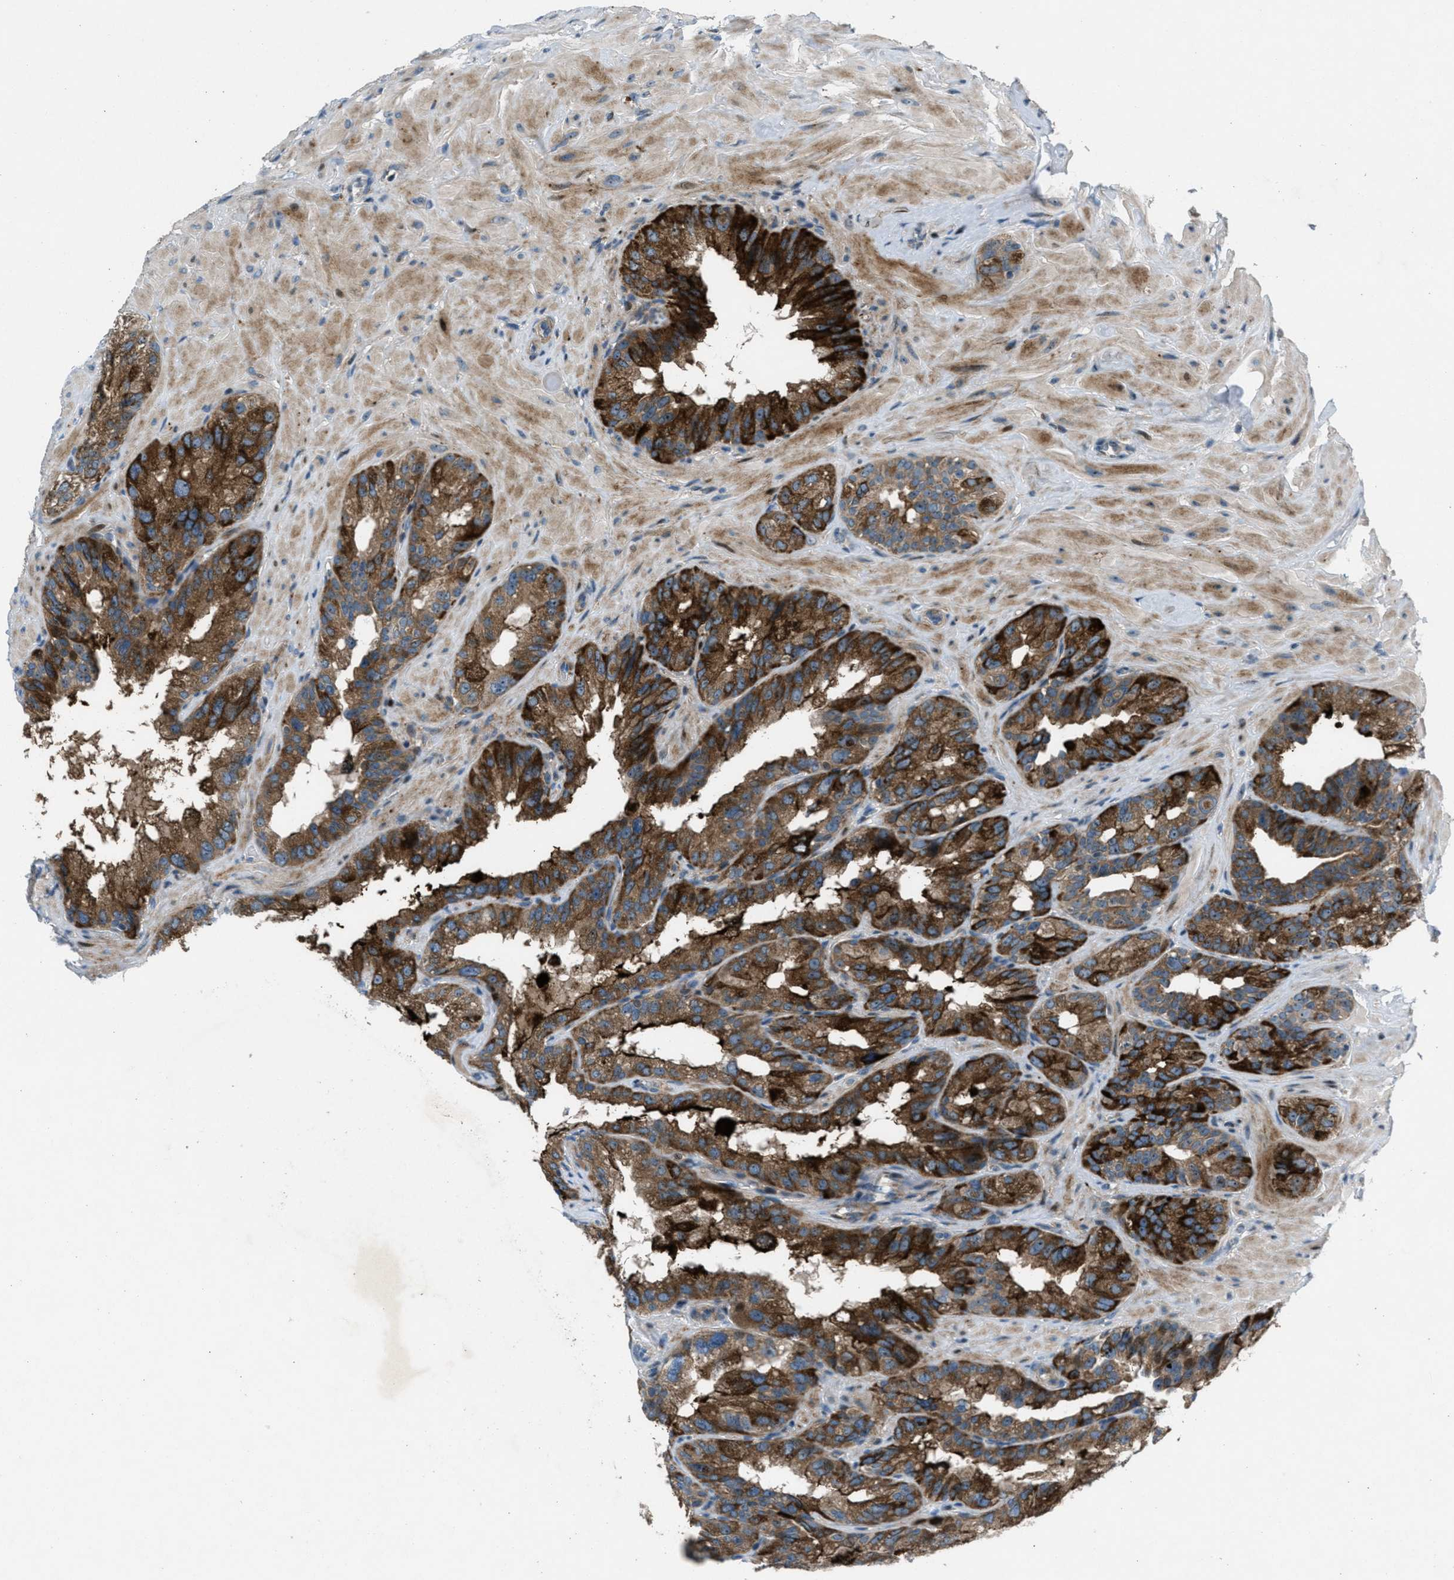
{"staining": {"intensity": "strong", "quantity": ">75%", "location": "cytoplasmic/membranous"}, "tissue": "seminal vesicle", "cell_type": "Glandular cells", "image_type": "normal", "snomed": [{"axis": "morphology", "description": "Normal tissue, NOS"}, {"axis": "topography", "description": "Seminal veicle"}], "caption": "This is a micrograph of immunohistochemistry (IHC) staining of normal seminal vesicle, which shows strong staining in the cytoplasmic/membranous of glandular cells.", "gene": "CLEC2D", "patient": {"sex": "male", "age": 68}}